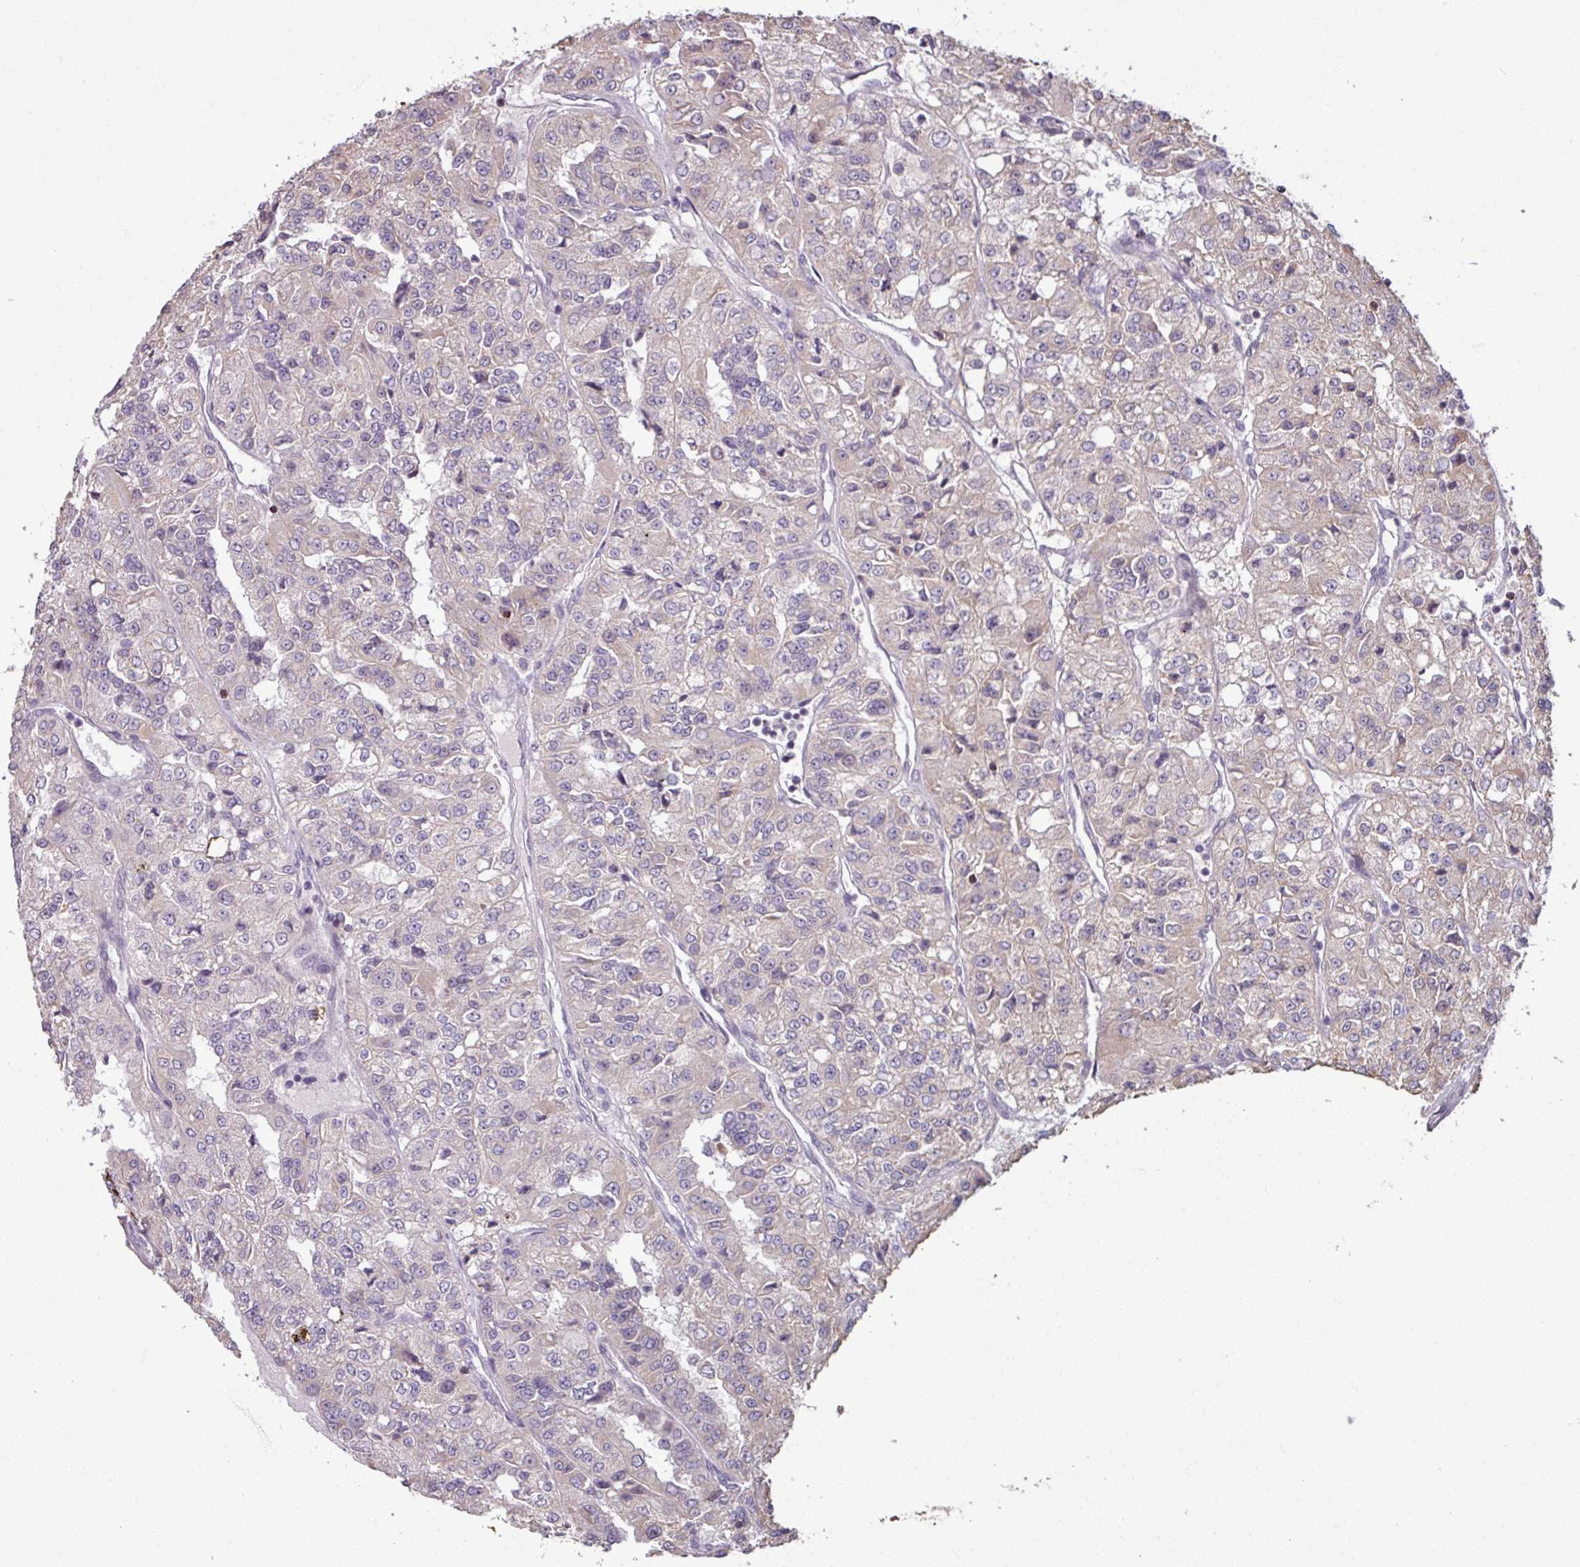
{"staining": {"intensity": "negative", "quantity": "none", "location": "none"}, "tissue": "renal cancer", "cell_type": "Tumor cells", "image_type": "cancer", "snomed": [{"axis": "morphology", "description": "Adenocarcinoma, NOS"}, {"axis": "topography", "description": "Kidney"}], "caption": "Immunohistochemical staining of renal cancer (adenocarcinoma) reveals no significant expression in tumor cells.", "gene": "OR6B1", "patient": {"sex": "female", "age": 63}}